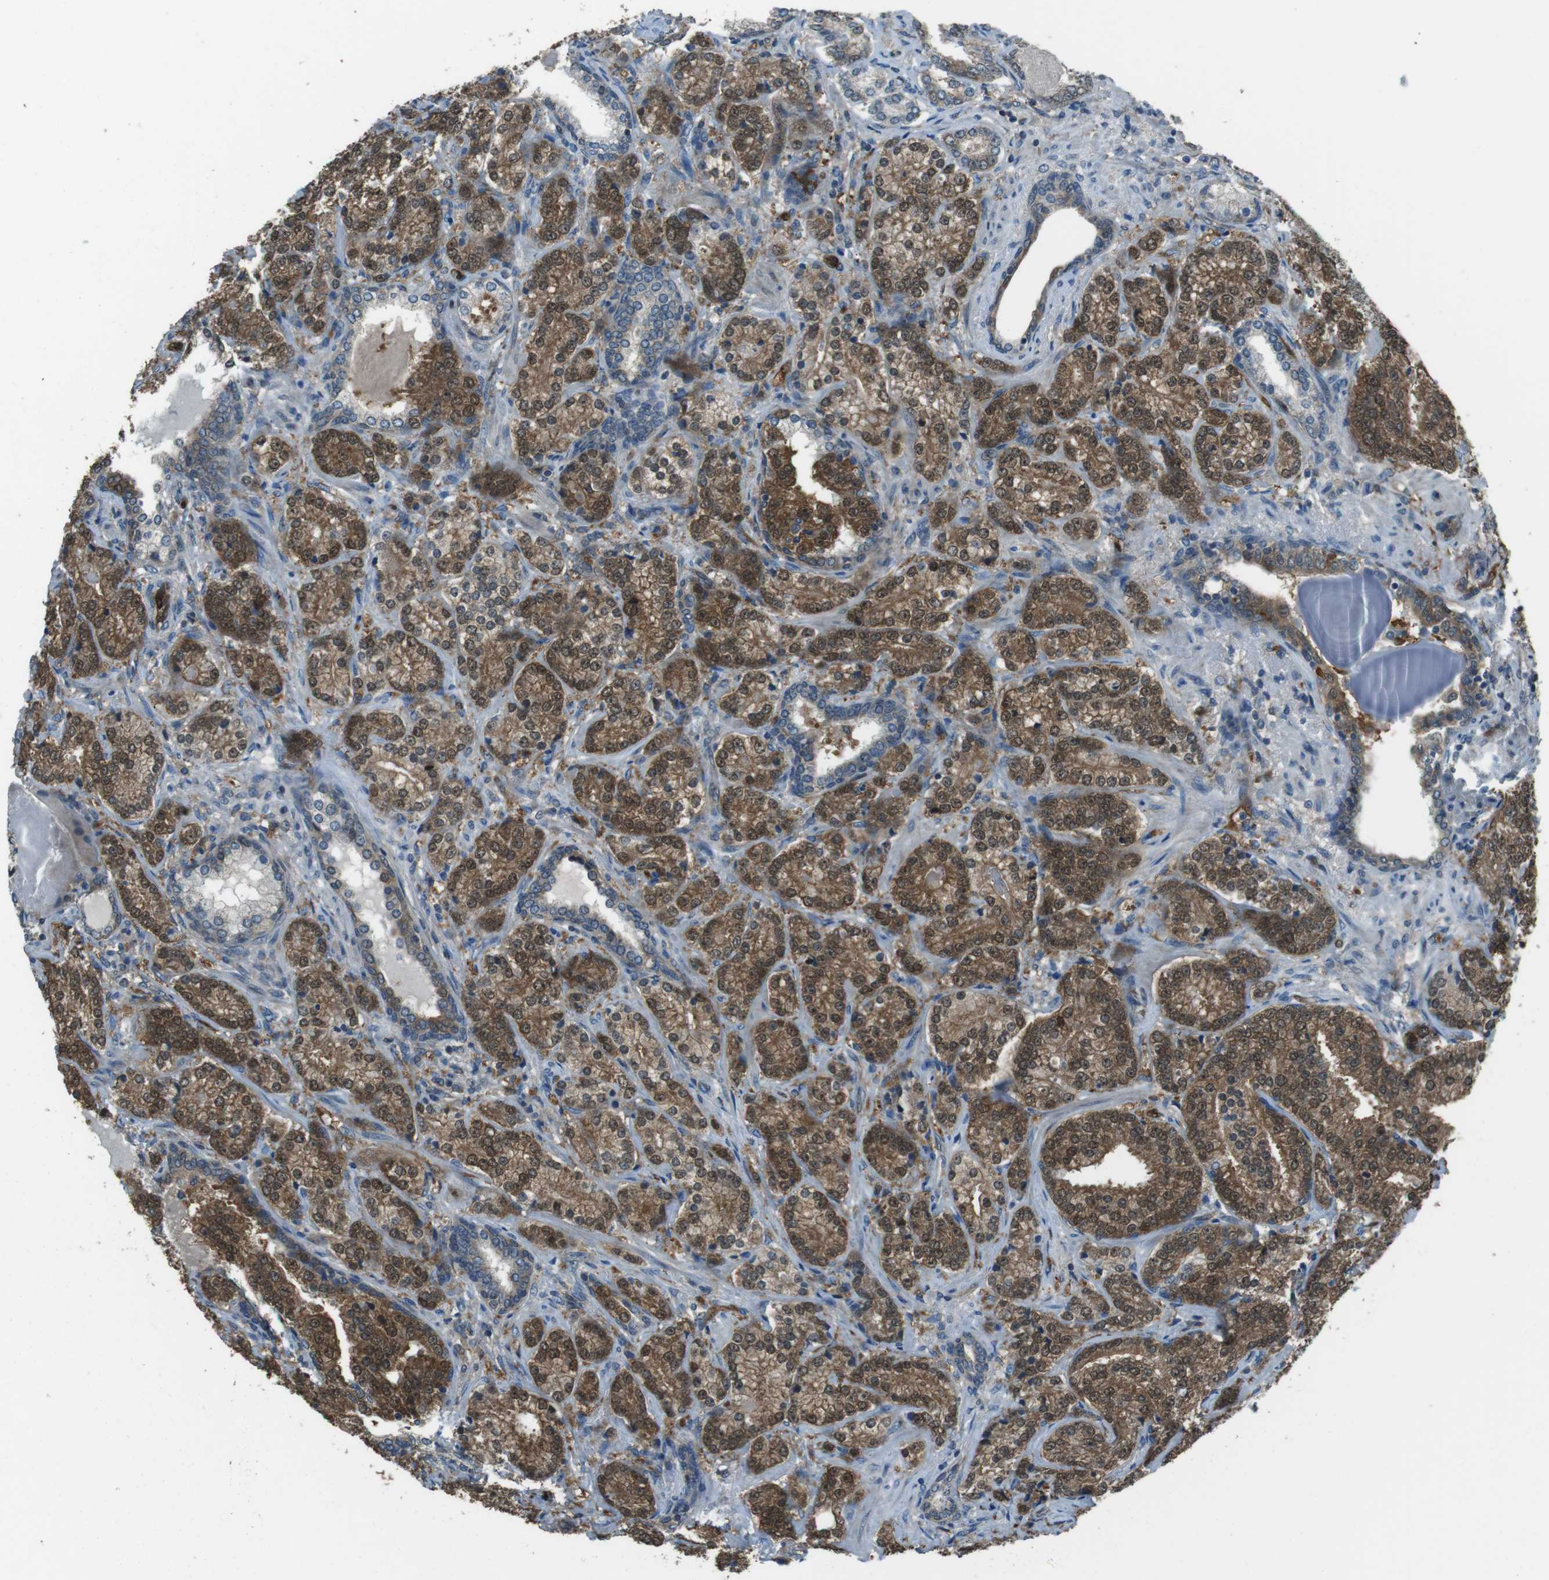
{"staining": {"intensity": "moderate", "quantity": ">75%", "location": "cytoplasmic/membranous,nuclear"}, "tissue": "prostate cancer", "cell_type": "Tumor cells", "image_type": "cancer", "snomed": [{"axis": "morphology", "description": "Adenocarcinoma, High grade"}, {"axis": "topography", "description": "Prostate"}], "caption": "There is medium levels of moderate cytoplasmic/membranous and nuclear staining in tumor cells of prostate cancer (high-grade adenocarcinoma), as demonstrated by immunohistochemical staining (brown color).", "gene": "MFAP3", "patient": {"sex": "male", "age": 61}}